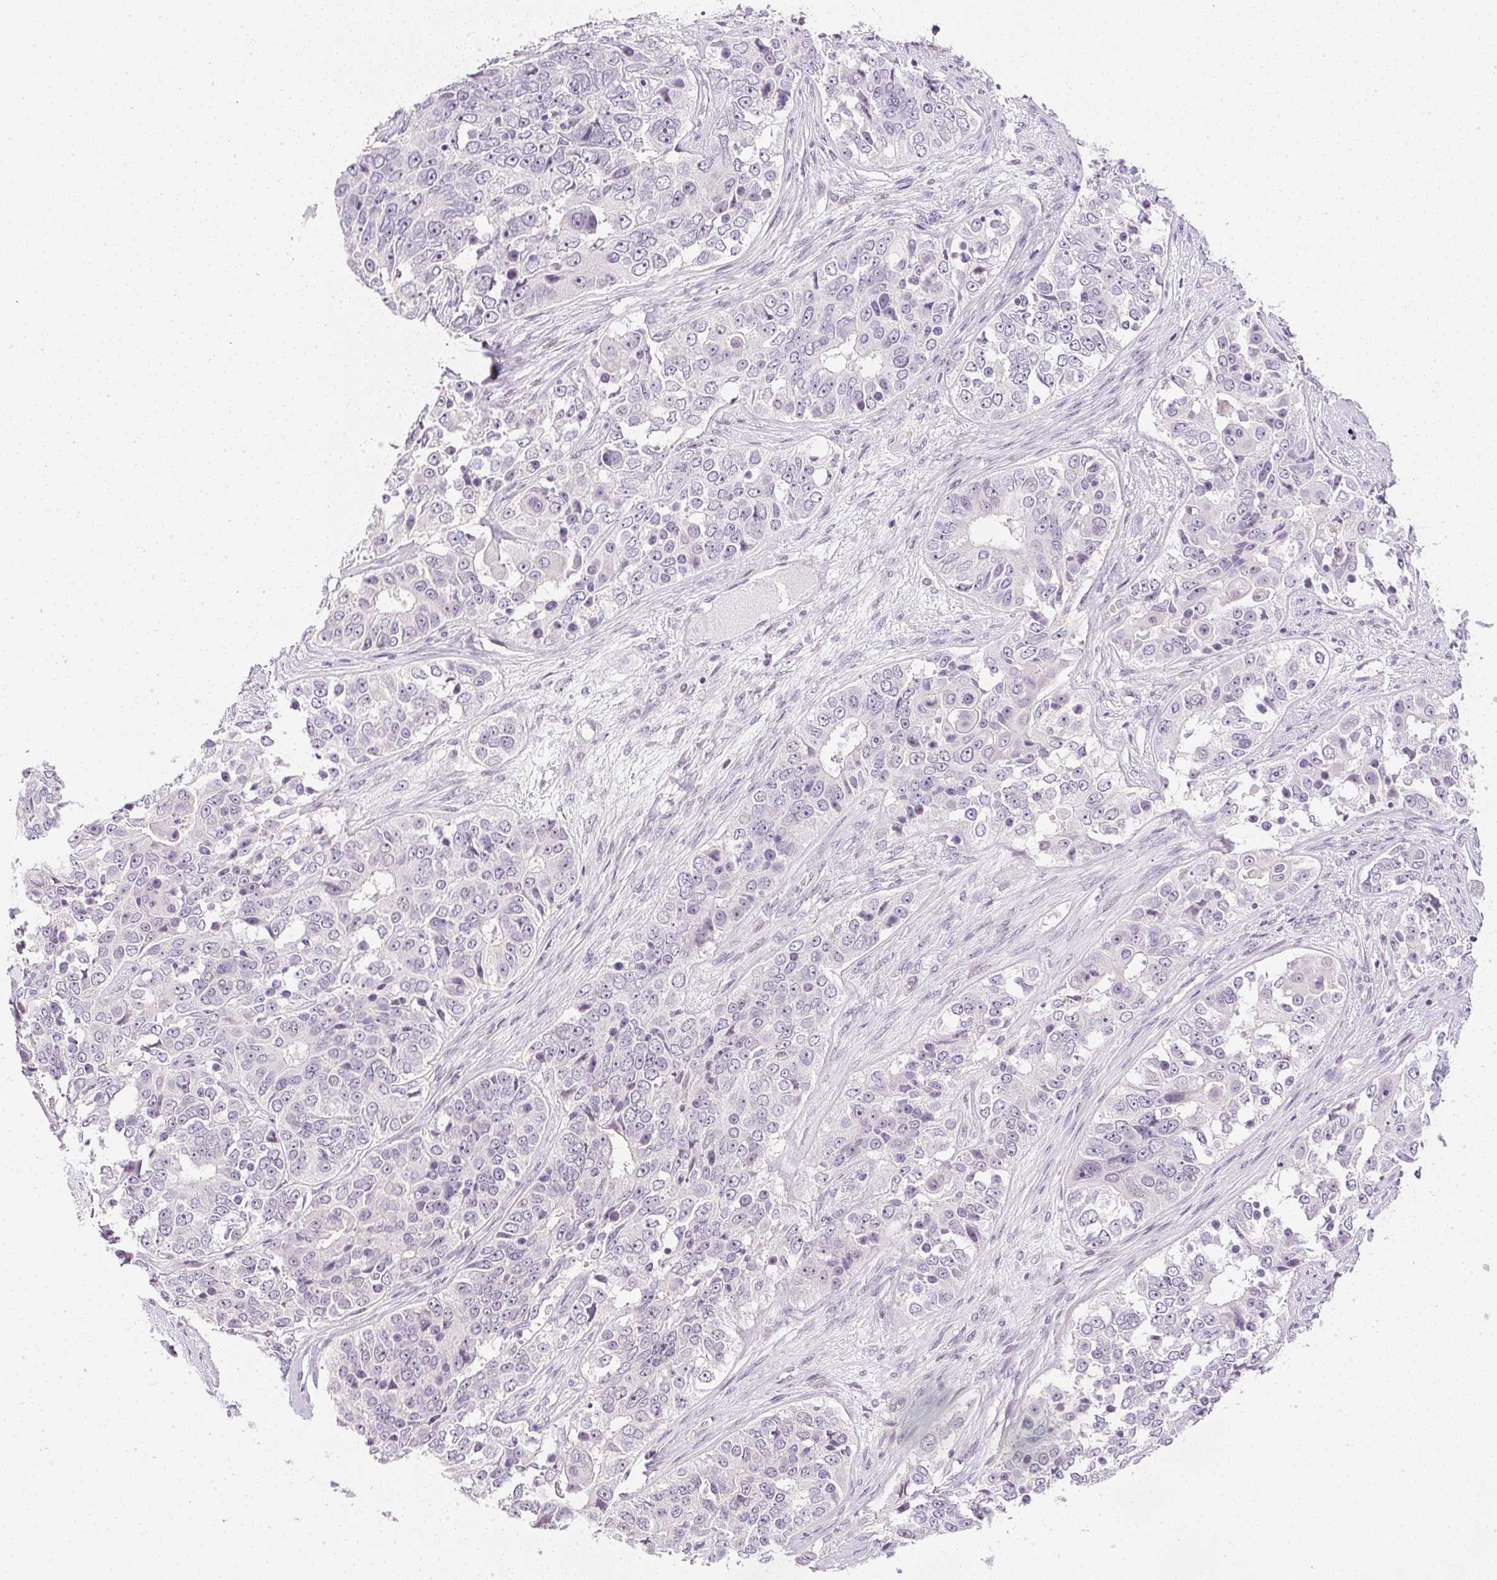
{"staining": {"intensity": "moderate", "quantity": "<25%", "location": "nuclear"}, "tissue": "ovarian cancer", "cell_type": "Tumor cells", "image_type": "cancer", "snomed": [{"axis": "morphology", "description": "Carcinoma, endometroid"}, {"axis": "topography", "description": "Ovary"}], "caption": "Immunohistochemical staining of human ovarian cancer displays moderate nuclear protein positivity in about <25% of tumor cells.", "gene": "DPPA4", "patient": {"sex": "female", "age": 51}}